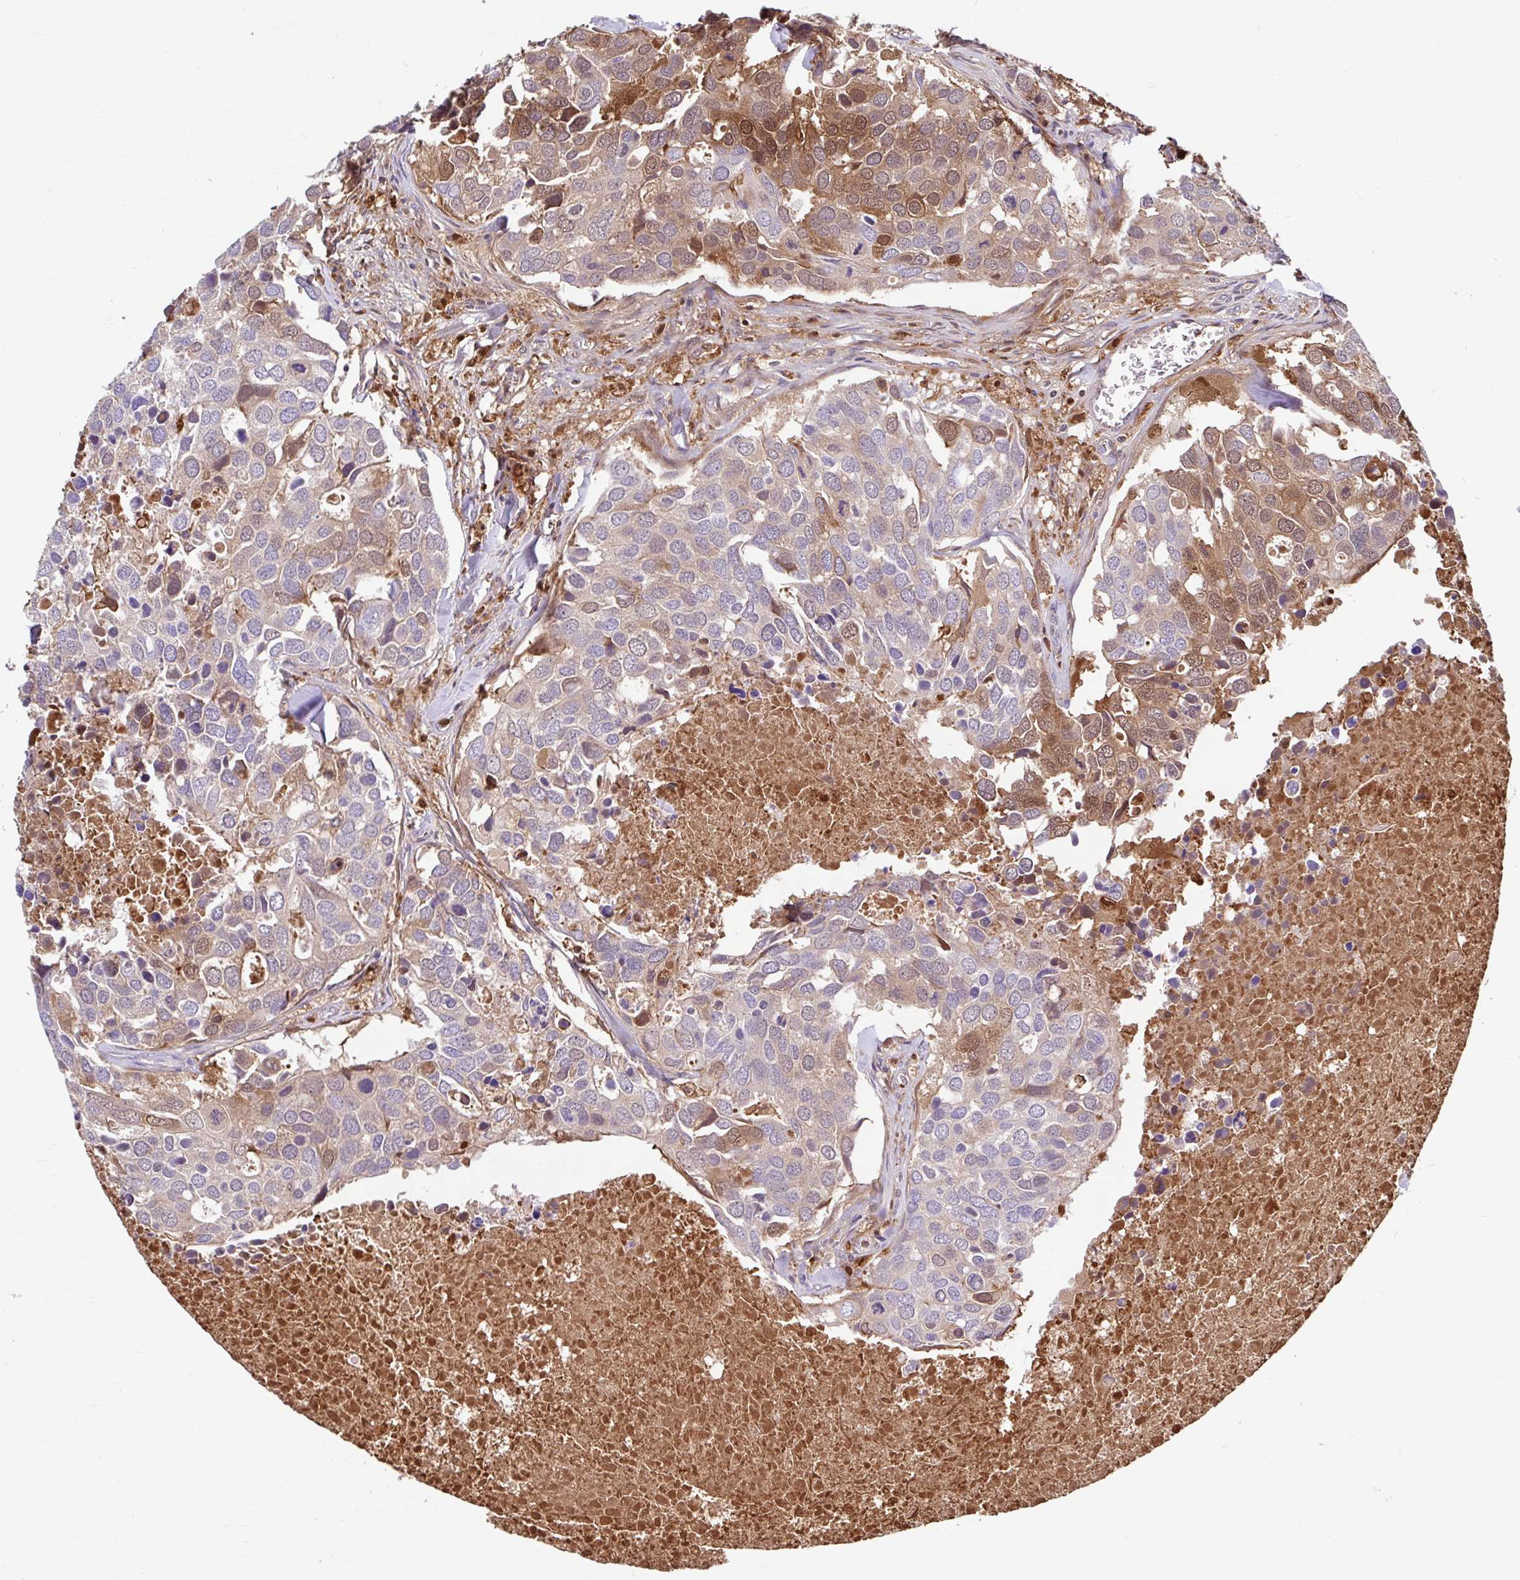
{"staining": {"intensity": "moderate", "quantity": ">75%", "location": "cytoplasmic/membranous,nuclear"}, "tissue": "breast cancer", "cell_type": "Tumor cells", "image_type": "cancer", "snomed": [{"axis": "morphology", "description": "Duct carcinoma"}, {"axis": "topography", "description": "Breast"}], "caption": "IHC staining of intraductal carcinoma (breast), which displays medium levels of moderate cytoplasmic/membranous and nuclear staining in about >75% of tumor cells indicating moderate cytoplasmic/membranous and nuclear protein staining. The staining was performed using DAB (3,3'-diaminobenzidine) (brown) for protein detection and nuclei were counterstained in hematoxylin (blue).", "gene": "BLVRA", "patient": {"sex": "female", "age": 83}}